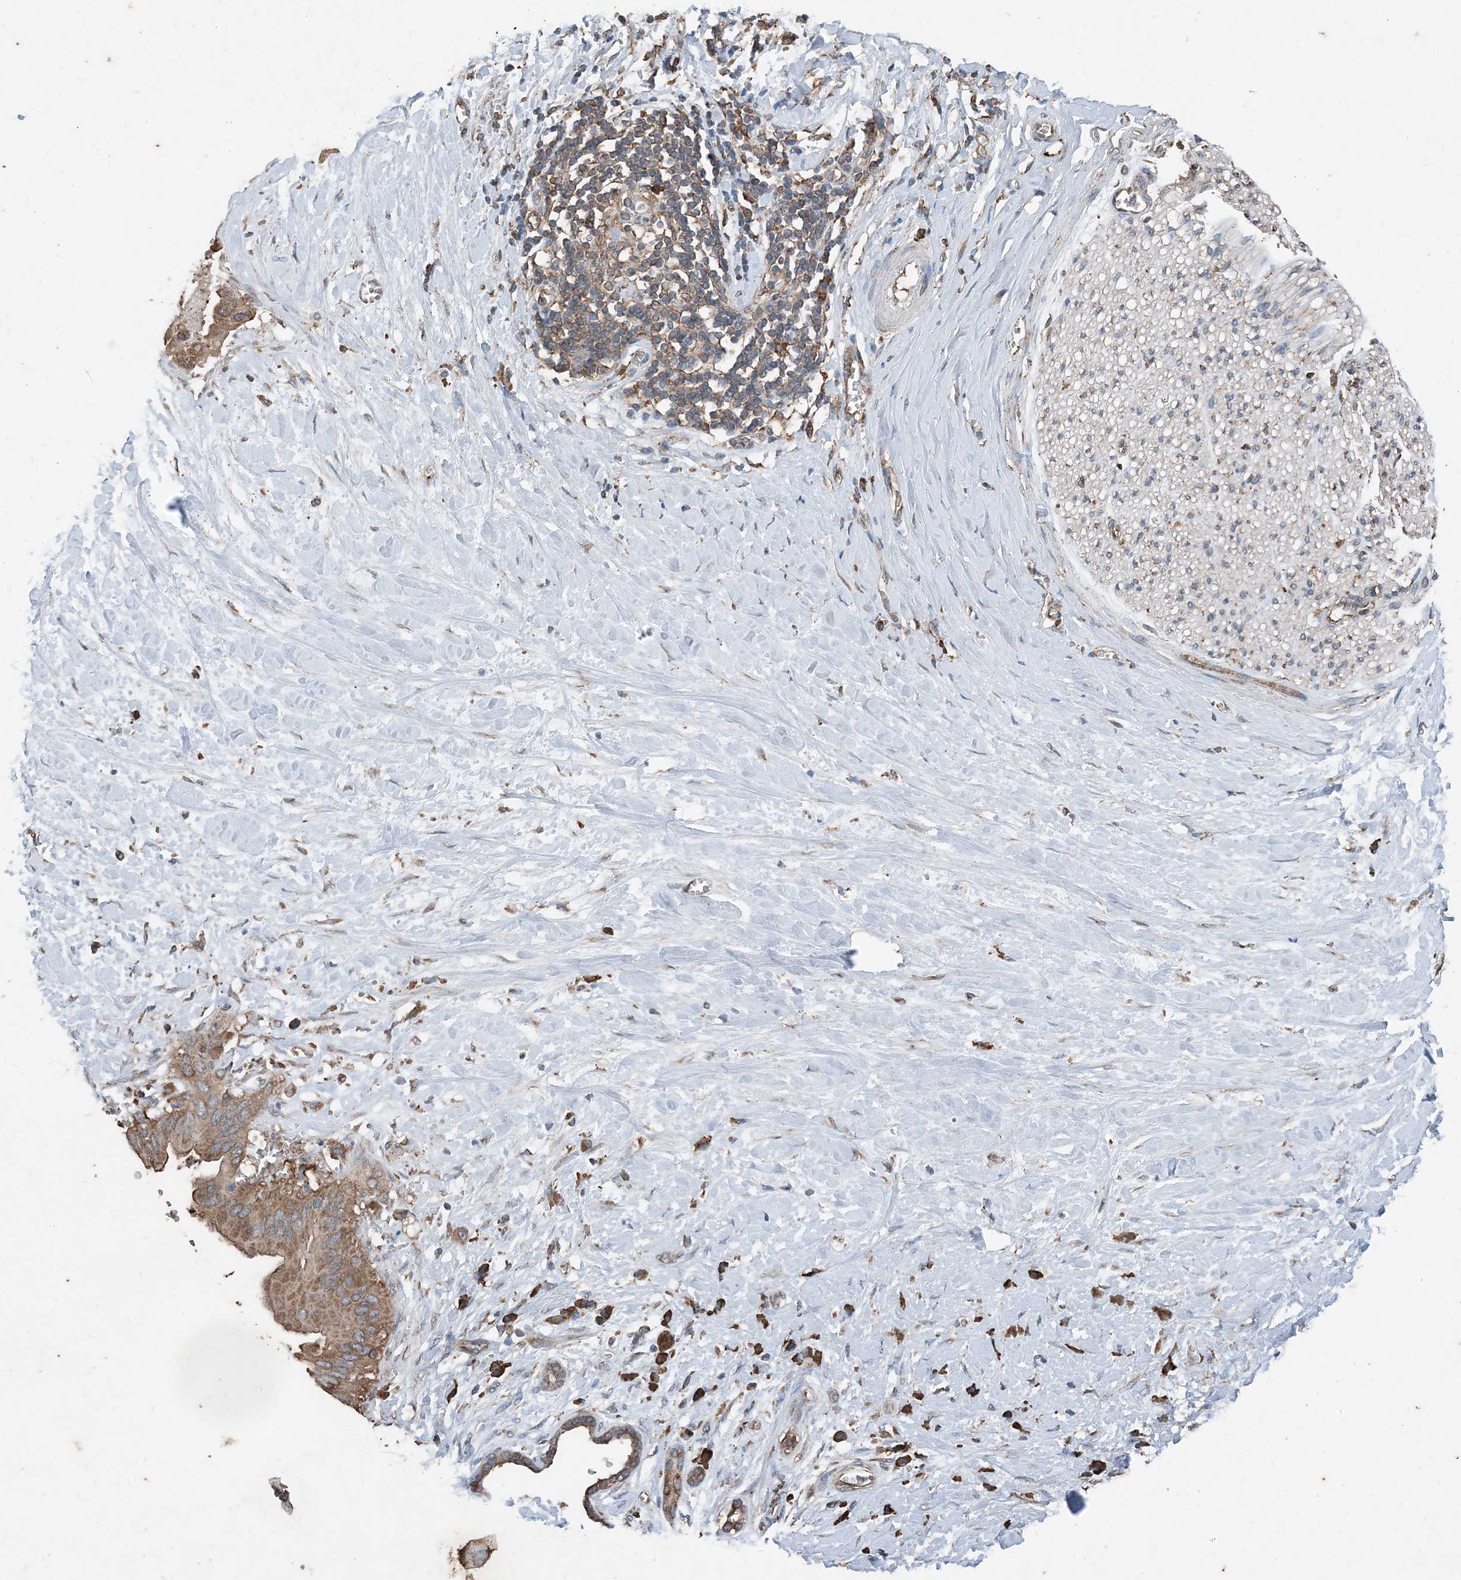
{"staining": {"intensity": "moderate", "quantity": ">75%", "location": "cytoplasmic/membranous"}, "tissue": "pancreatic cancer", "cell_type": "Tumor cells", "image_type": "cancer", "snomed": [{"axis": "morphology", "description": "Adenocarcinoma, NOS"}, {"axis": "topography", "description": "Pancreas"}], "caption": "Protein staining by IHC demonstrates moderate cytoplasmic/membranous expression in about >75% of tumor cells in pancreatic adenocarcinoma.", "gene": "PDIA6", "patient": {"sex": "male", "age": 55}}